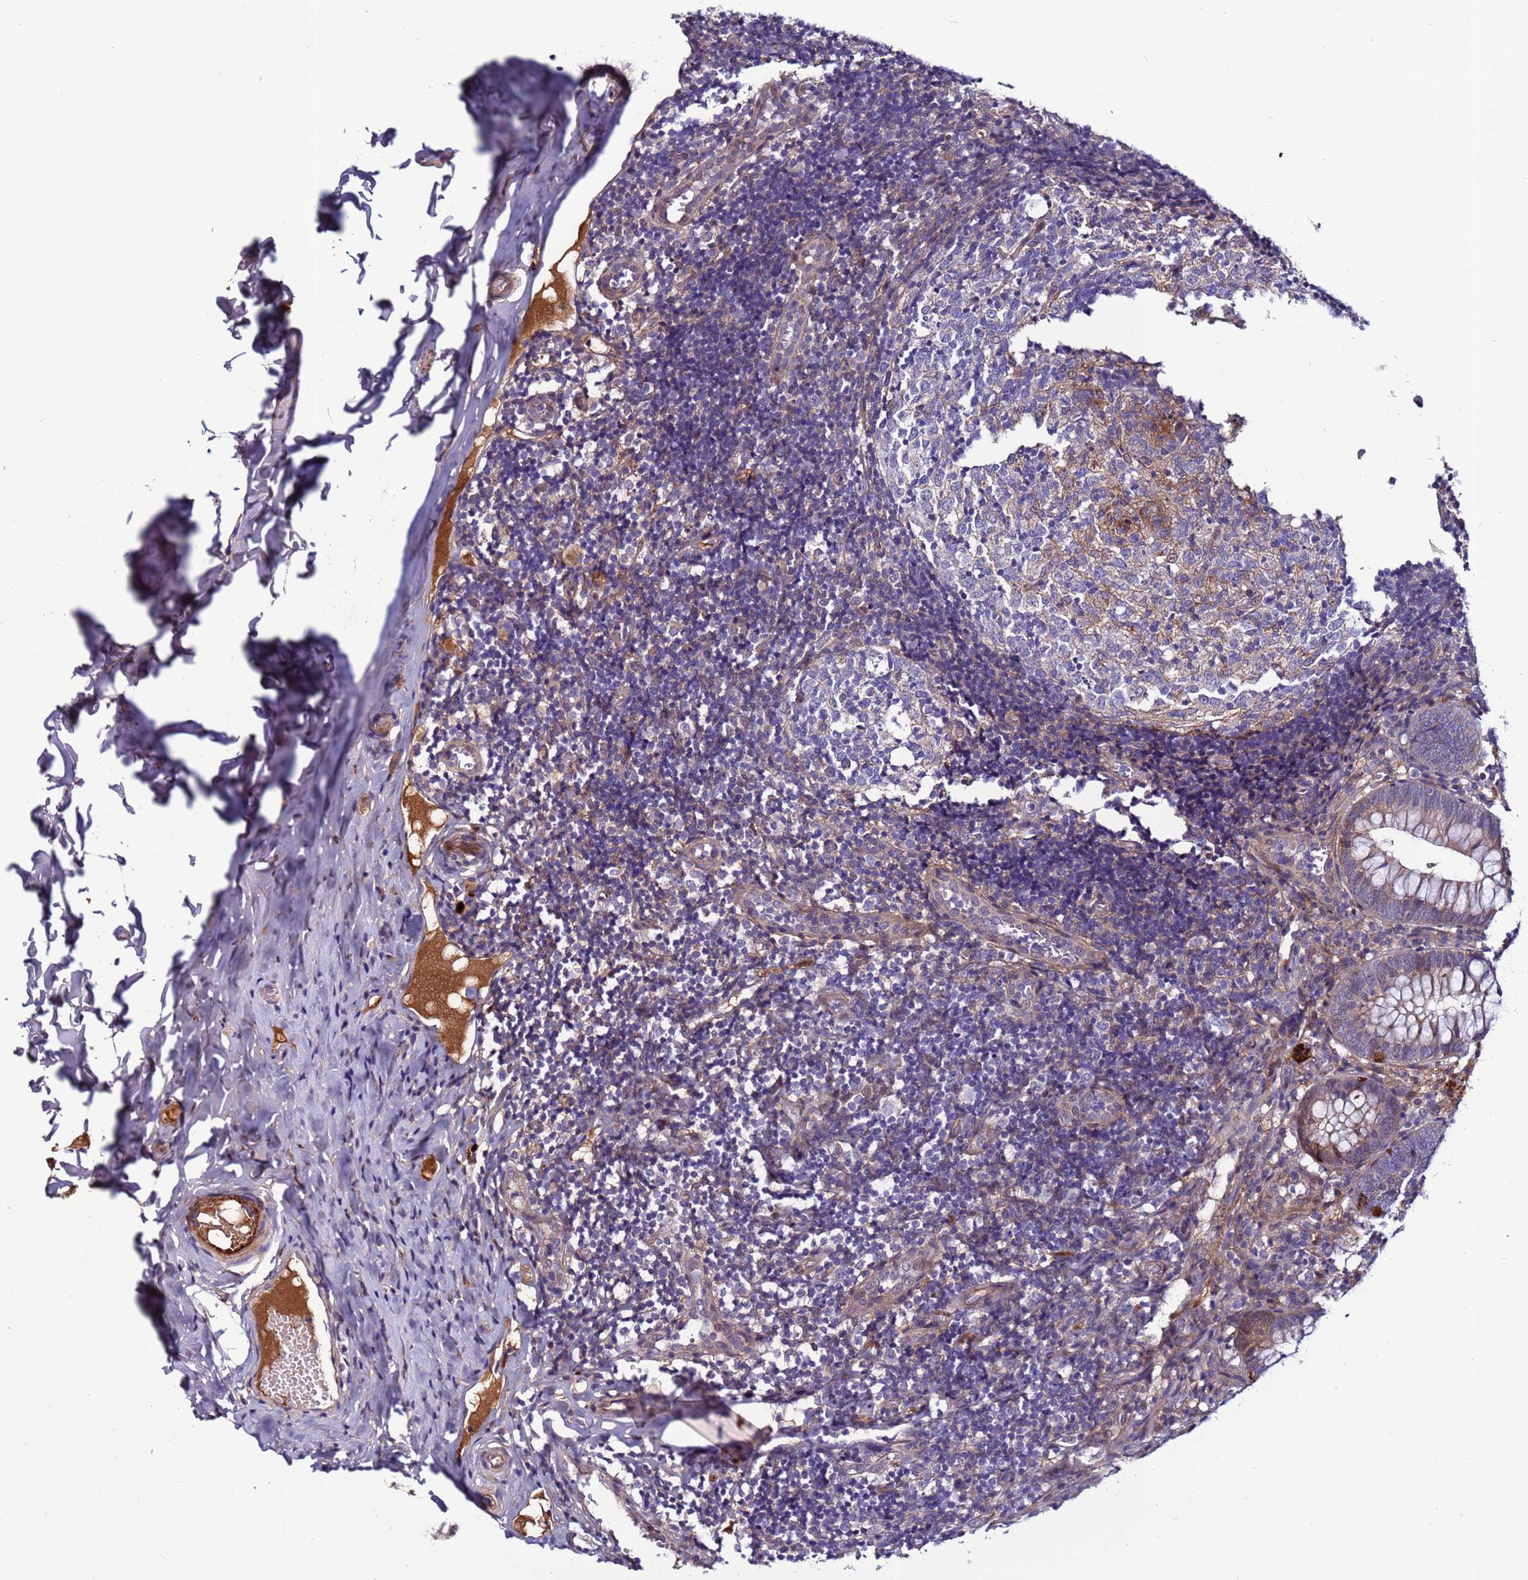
{"staining": {"intensity": "moderate", "quantity": "25%-75%", "location": "cytoplasmic/membranous"}, "tissue": "appendix", "cell_type": "Glandular cells", "image_type": "normal", "snomed": [{"axis": "morphology", "description": "Normal tissue, NOS"}, {"axis": "topography", "description": "Appendix"}], "caption": "The image demonstrates staining of benign appendix, revealing moderate cytoplasmic/membranous protein expression (brown color) within glandular cells.", "gene": "C8G", "patient": {"sex": "male", "age": 8}}